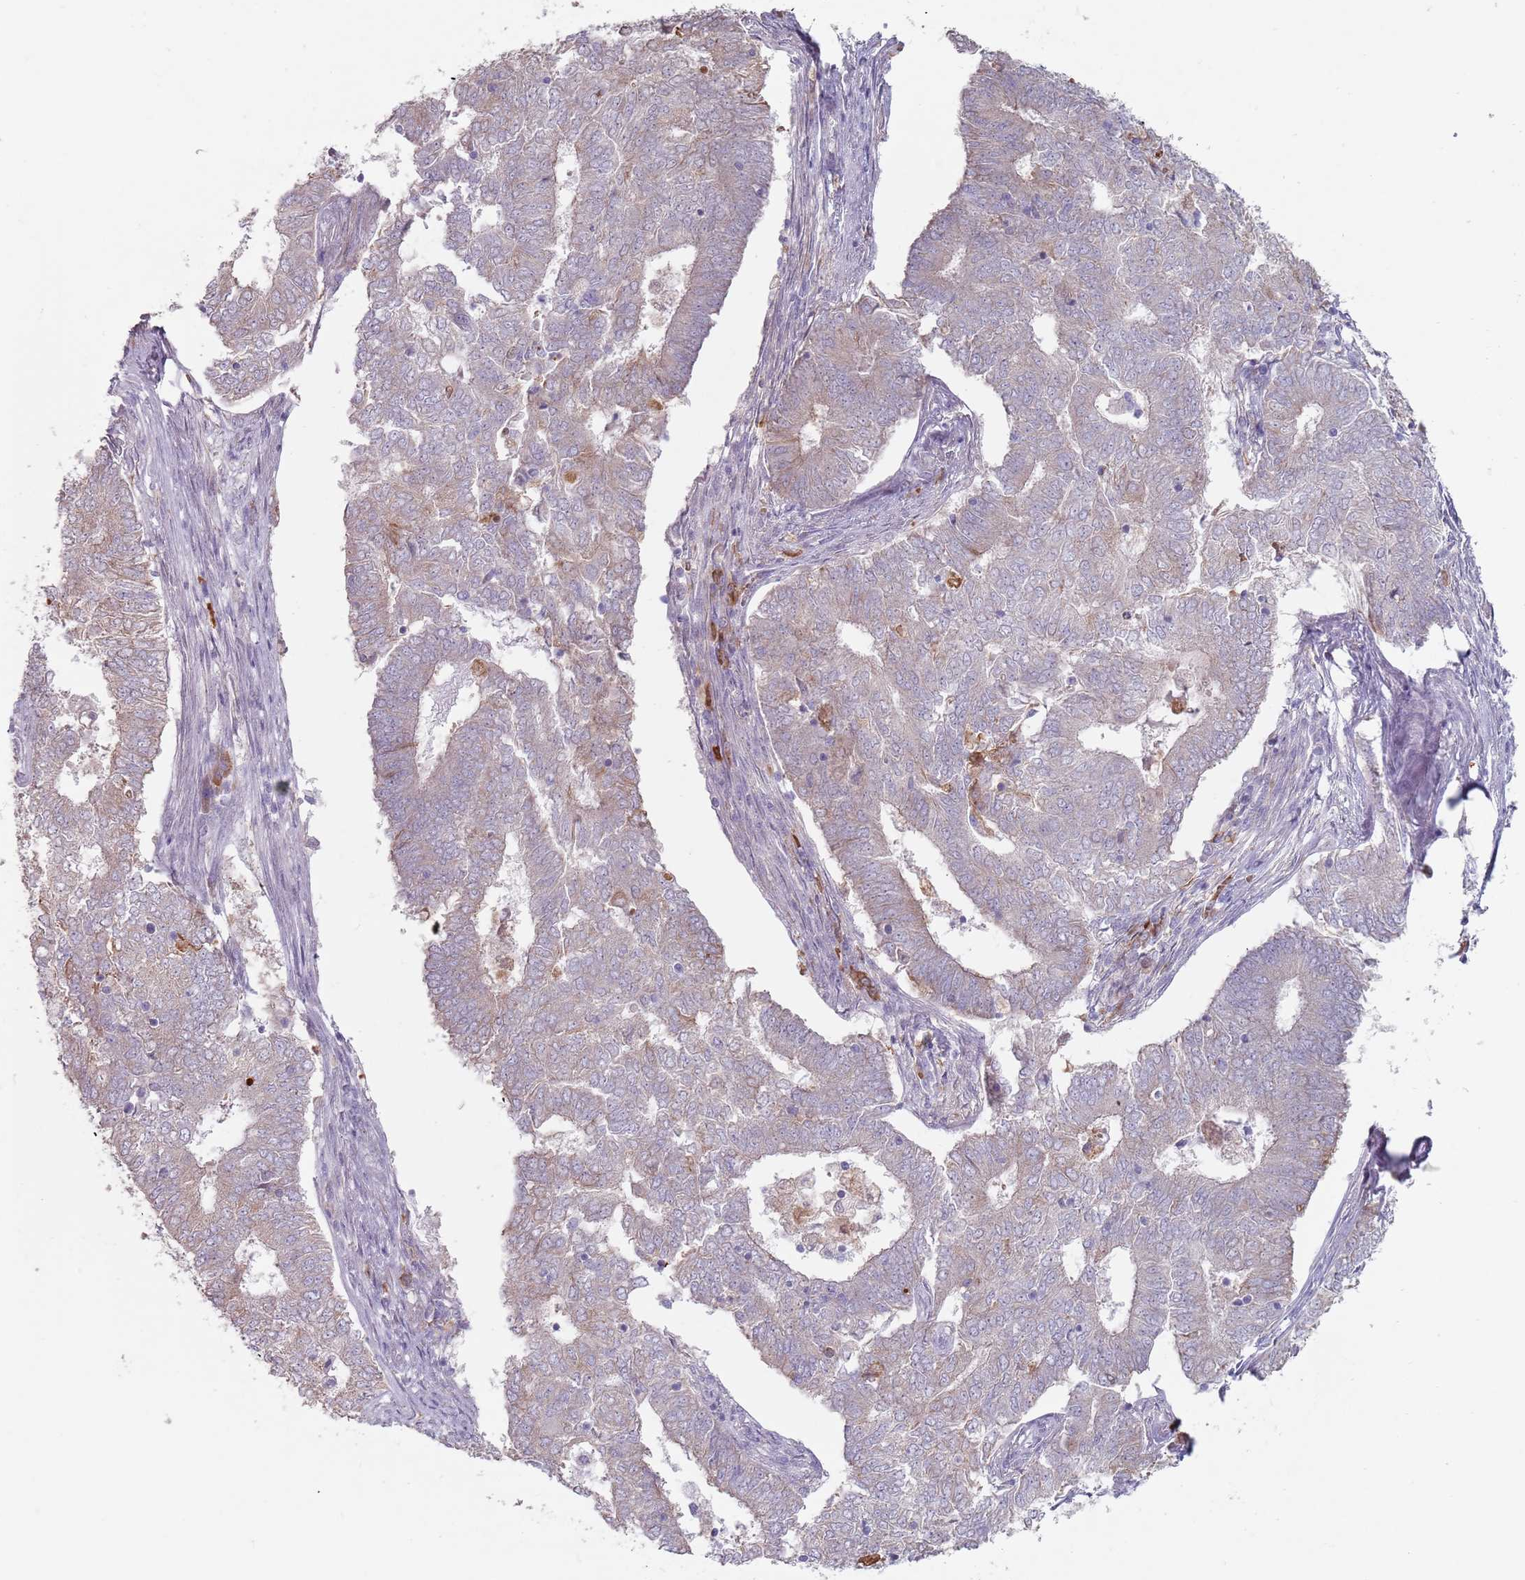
{"staining": {"intensity": "weak", "quantity": "<25%", "location": "cytoplasmic/membranous"}, "tissue": "endometrial cancer", "cell_type": "Tumor cells", "image_type": "cancer", "snomed": [{"axis": "morphology", "description": "Adenocarcinoma, NOS"}, {"axis": "topography", "description": "Endometrium"}], "caption": "Adenocarcinoma (endometrial) stained for a protein using IHC reveals no positivity tumor cells.", "gene": "DXO", "patient": {"sex": "female", "age": 62}}